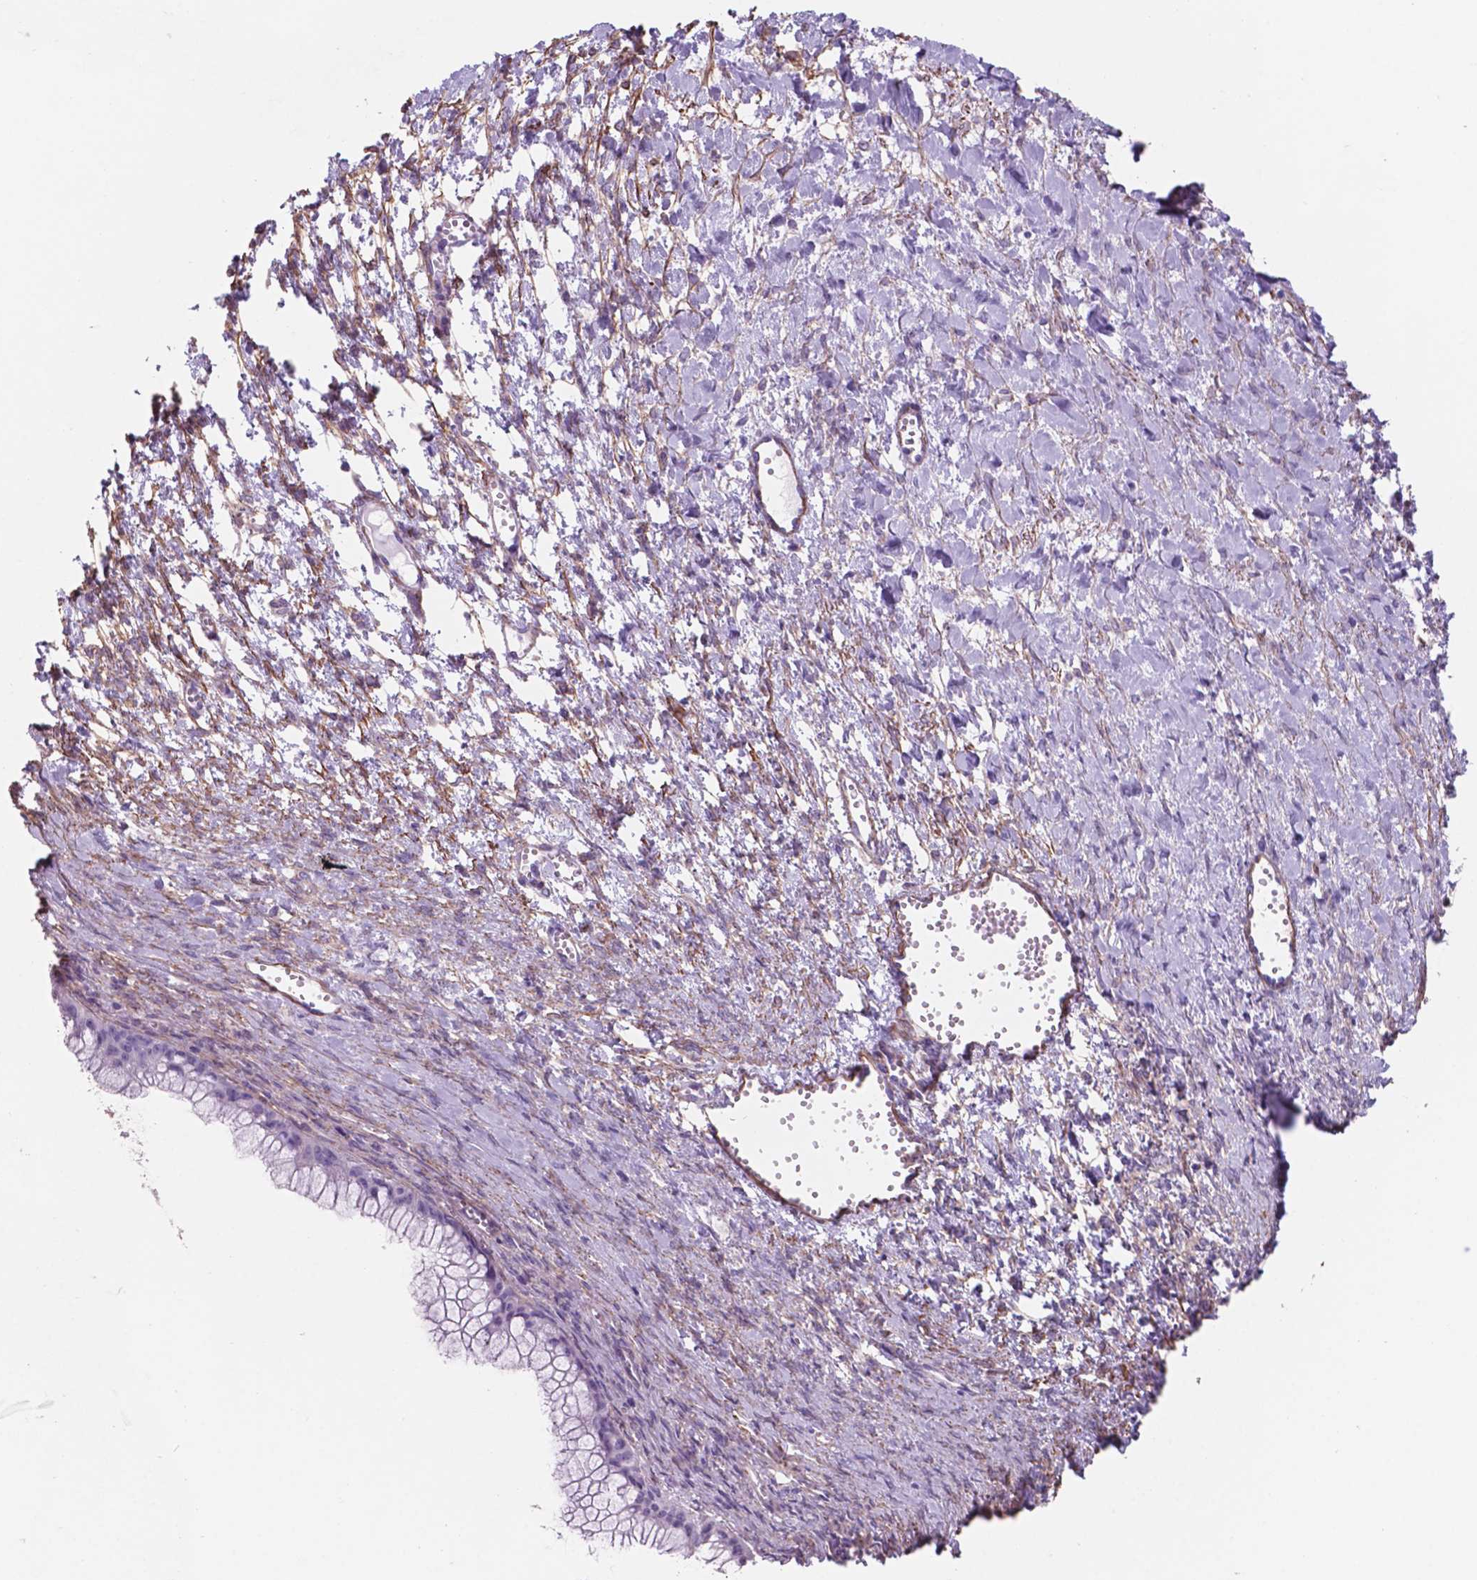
{"staining": {"intensity": "negative", "quantity": "none", "location": "none"}, "tissue": "ovarian cancer", "cell_type": "Tumor cells", "image_type": "cancer", "snomed": [{"axis": "morphology", "description": "Cystadenocarcinoma, mucinous, NOS"}, {"axis": "topography", "description": "Ovary"}], "caption": "This is an immunohistochemistry photomicrograph of ovarian cancer. There is no staining in tumor cells.", "gene": "TOR2A", "patient": {"sex": "female", "age": 41}}